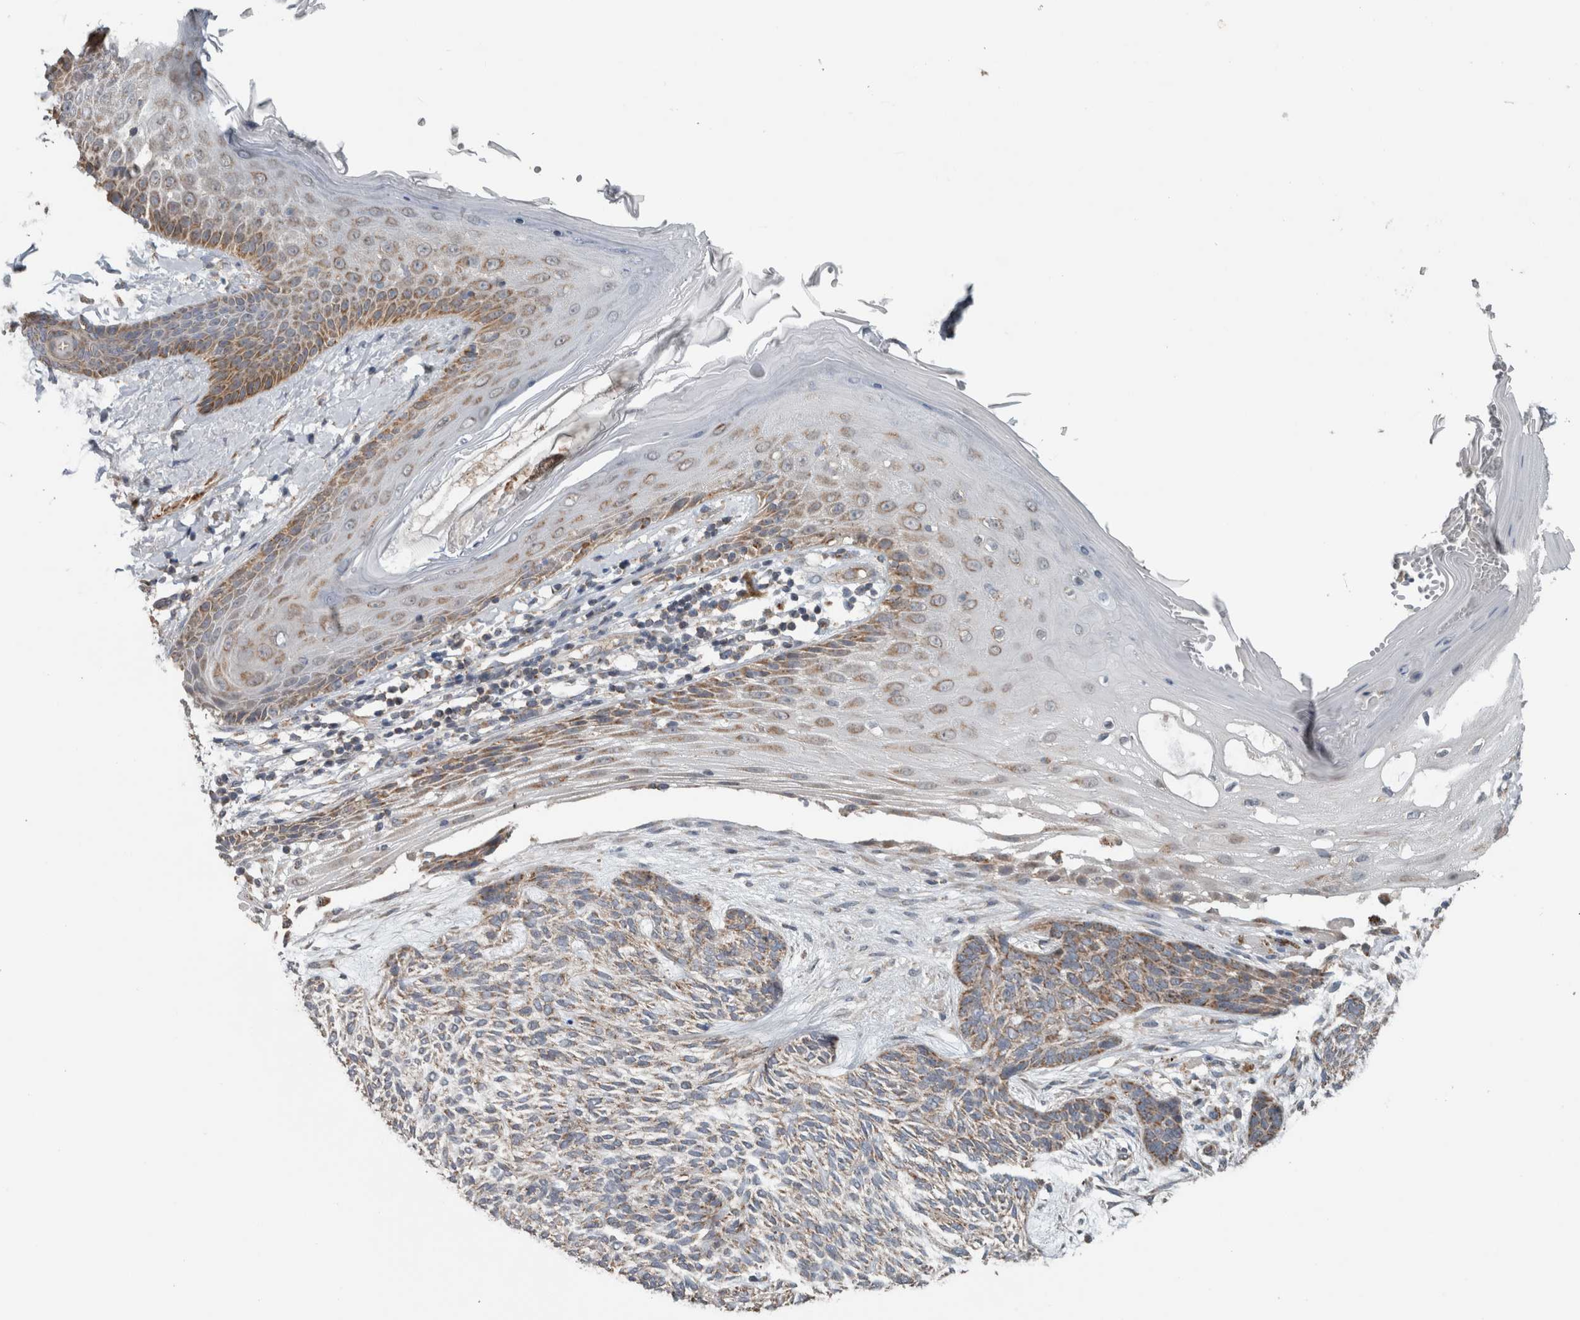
{"staining": {"intensity": "moderate", "quantity": ">75%", "location": "cytoplasmic/membranous"}, "tissue": "skin cancer", "cell_type": "Tumor cells", "image_type": "cancer", "snomed": [{"axis": "morphology", "description": "Basal cell carcinoma"}, {"axis": "topography", "description": "Skin"}], "caption": "Immunohistochemistry (DAB (3,3'-diaminobenzidine)) staining of skin basal cell carcinoma demonstrates moderate cytoplasmic/membranous protein staining in approximately >75% of tumor cells. (IHC, brightfield microscopy, high magnification).", "gene": "ARMC1", "patient": {"sex": "male", "age": 55}}